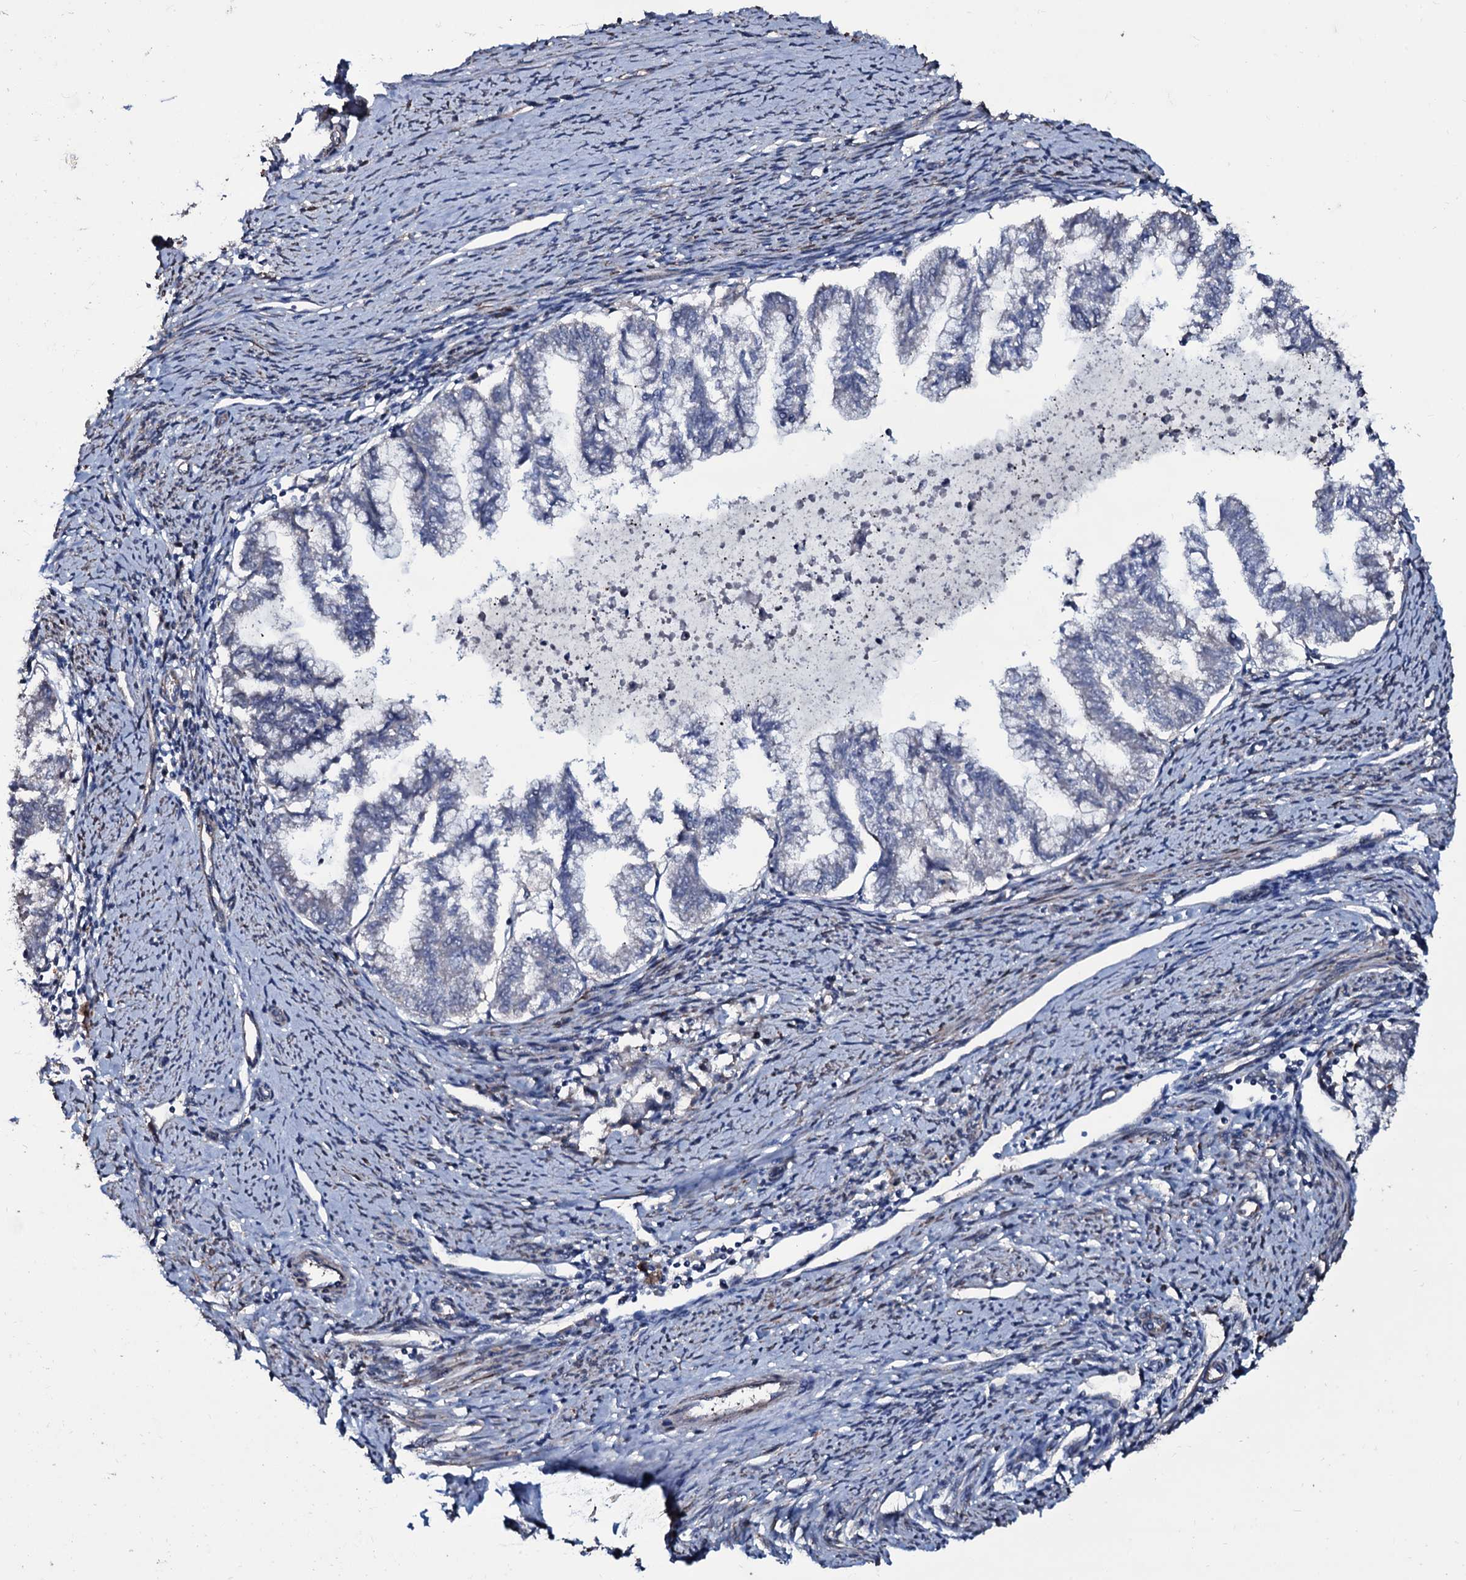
{"staining": {"intensity": "negative", "quantity": "none", "location": "none"}, "tissue": "endometrial cancer", "cell_type": "Tumor cells", "image_type": "cancer", "snomed": [{"axis": "morphology", "description": "Adenocarcinoma, NOS"}, {"axis": "topography", "description": "Endometrium"}], "caption": "A high-resolution histopathology image shows immunohistochemistry staining of adenocarcinoma (endometrial), which reveals no significant staining in tumor cells.", "gene": "WIPF3", "patient": {"sex": "female", "age": 79}}